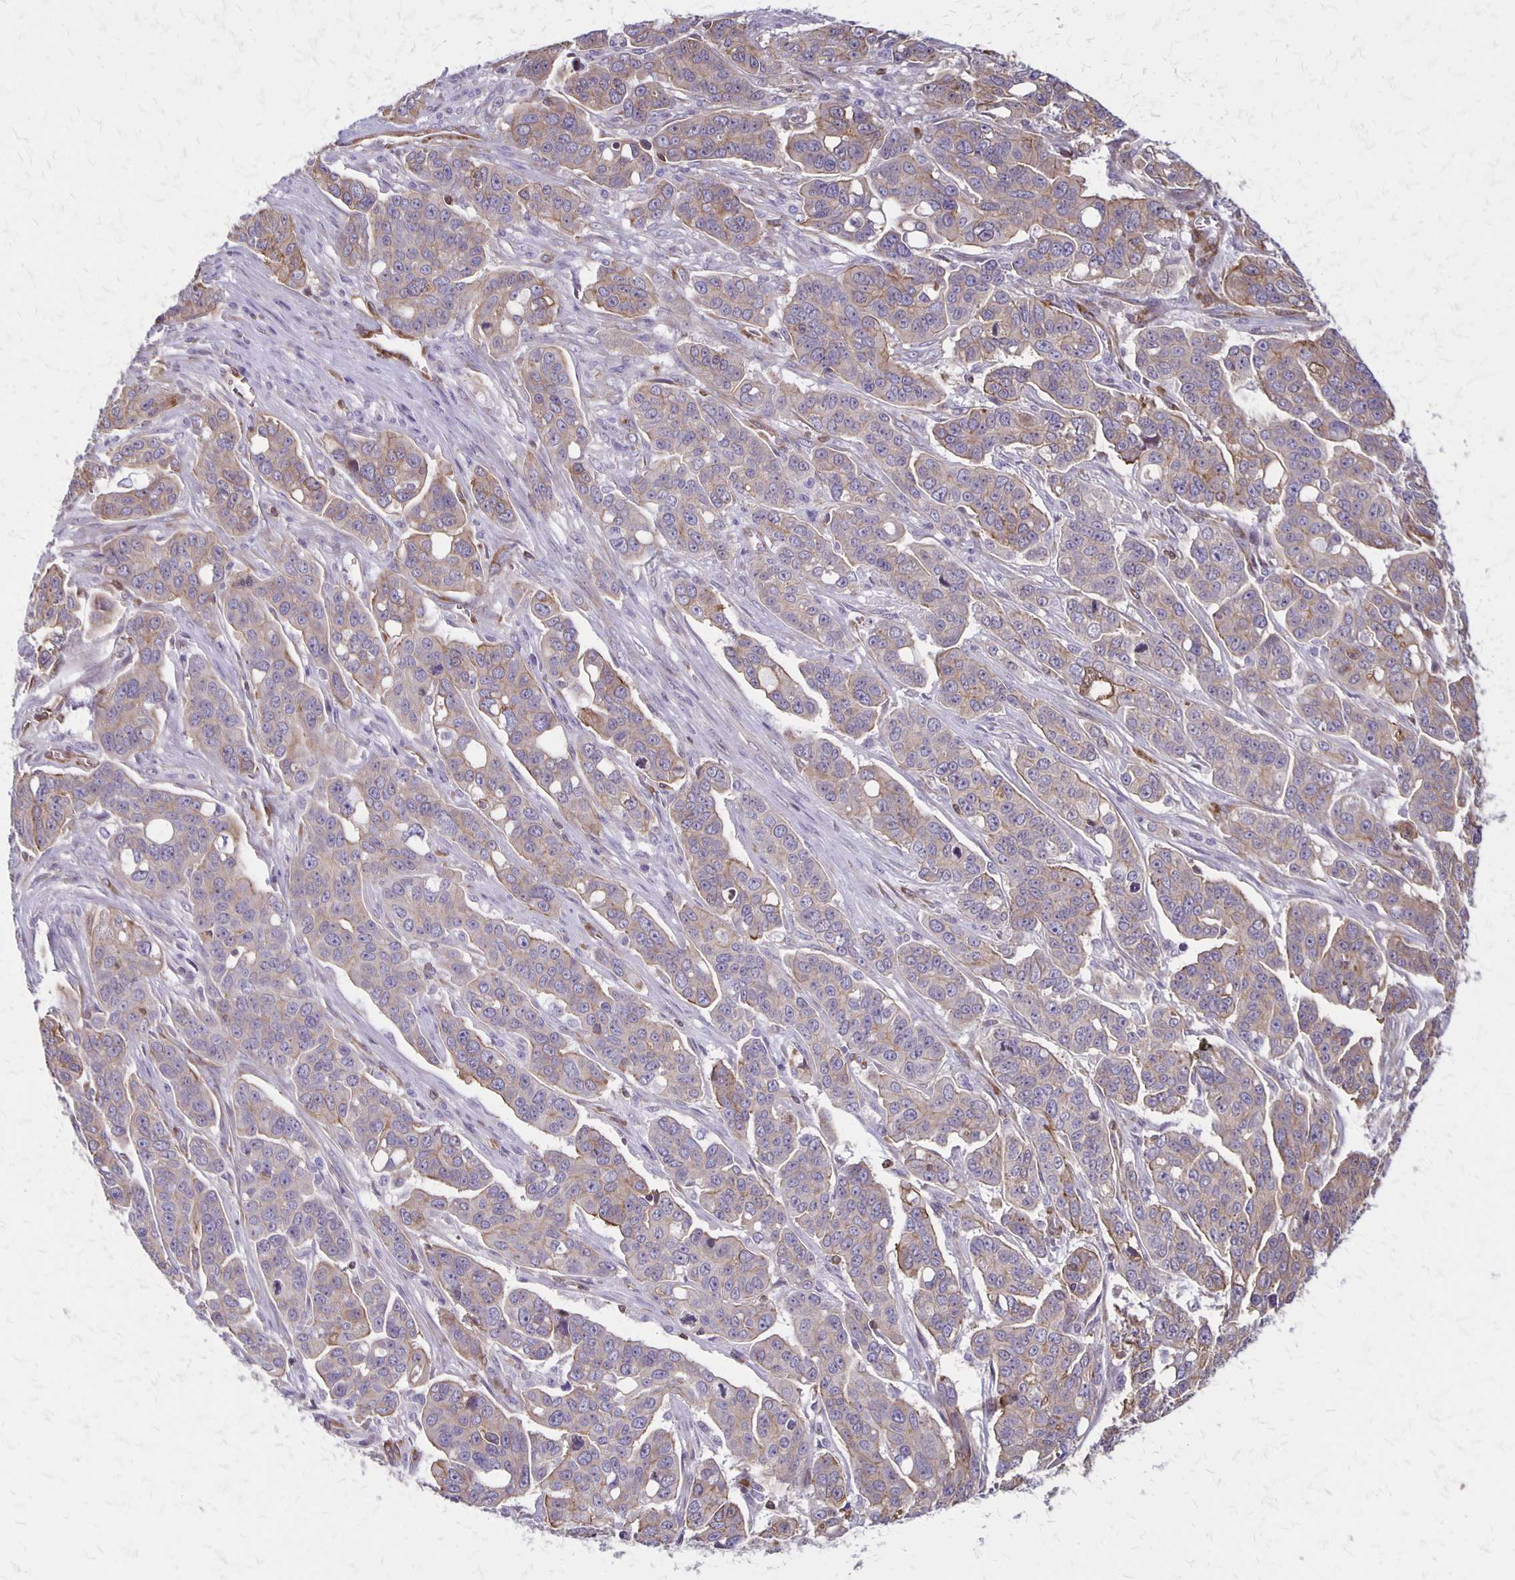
{"staining": {"intensity": "weak", "quantity": "25%-75%", "location": "cytoplasmic/membranous"}, "tissue": "ovarian cancer", "cell_type": "Tumor cells", "image_type": "cancer", "snomed": [{"axis": "morphology", "description": "Carcinoma, endometroid"}, {"axis": "topography", "description": "Ovary"}], "caption": "This photomicrograph demonstrates immunohistochemistry (IHC) staining of human ovarian endometroid carcinoma, with low weak cytoplasmic/membranous positivity in about 25%-75% of tumor cells.", "gene": "SEPTIN5", "patient": {"sex": "female", "age": 78}}